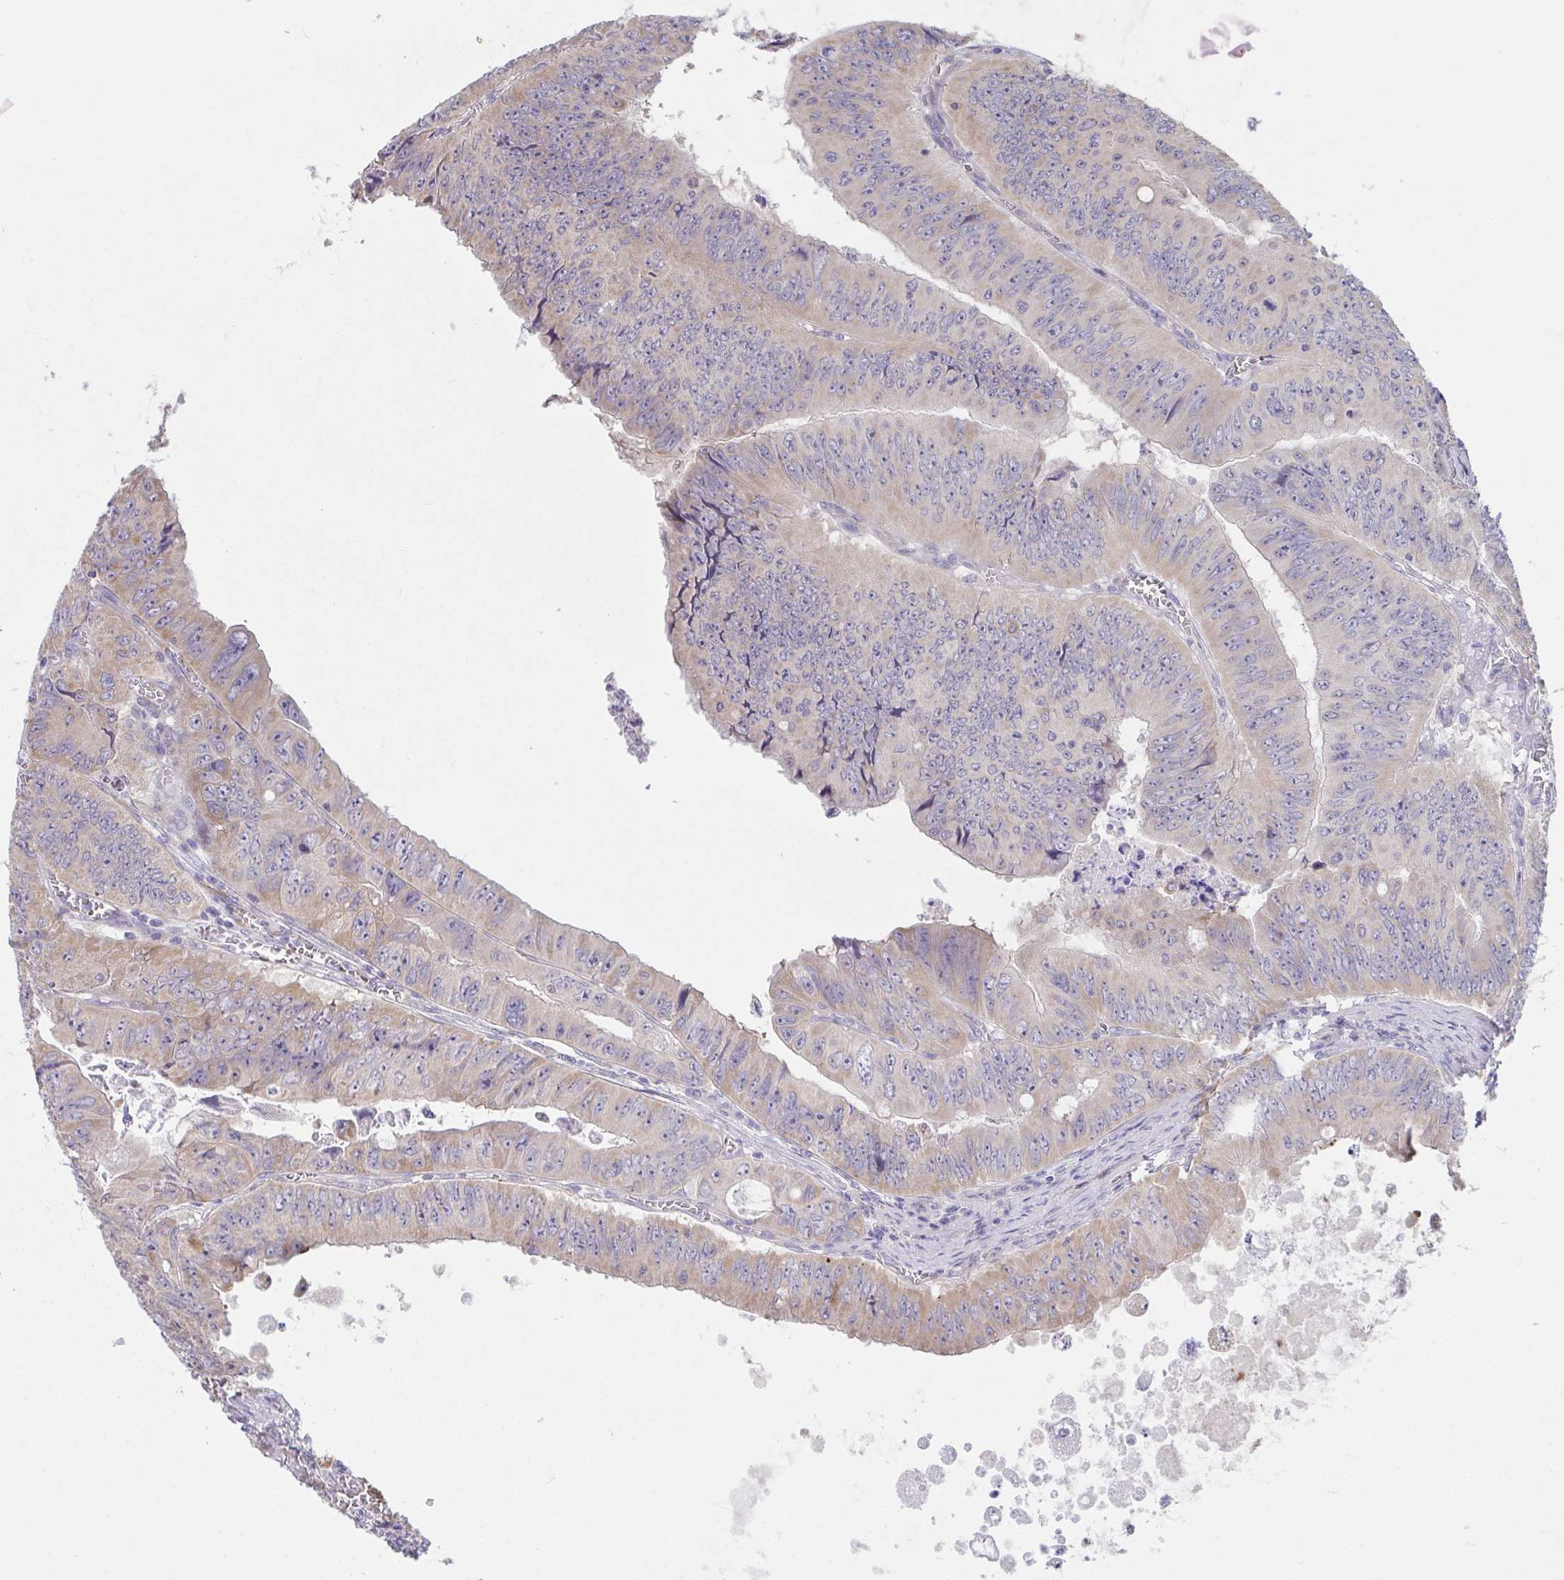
{"staining": {"intensity": "weak", "quantity": "<25%", "location": "cytoplasmic/membranous"}, "tissue": "colorectal cancer", "cell_type": "Tumor cells", "image_type": "cancer", "snomed": [{"axis": "morphology", "description": "Adenocarcinoma, NOS"}, {"axis": "topography", "description": "Colon"}], "caption": "Colorectal cancer was stained to show a protein in brown. There is no significant staining in tumor cells.", "gene": "IL37", "patient": {"sex": "female", "age": 84}}